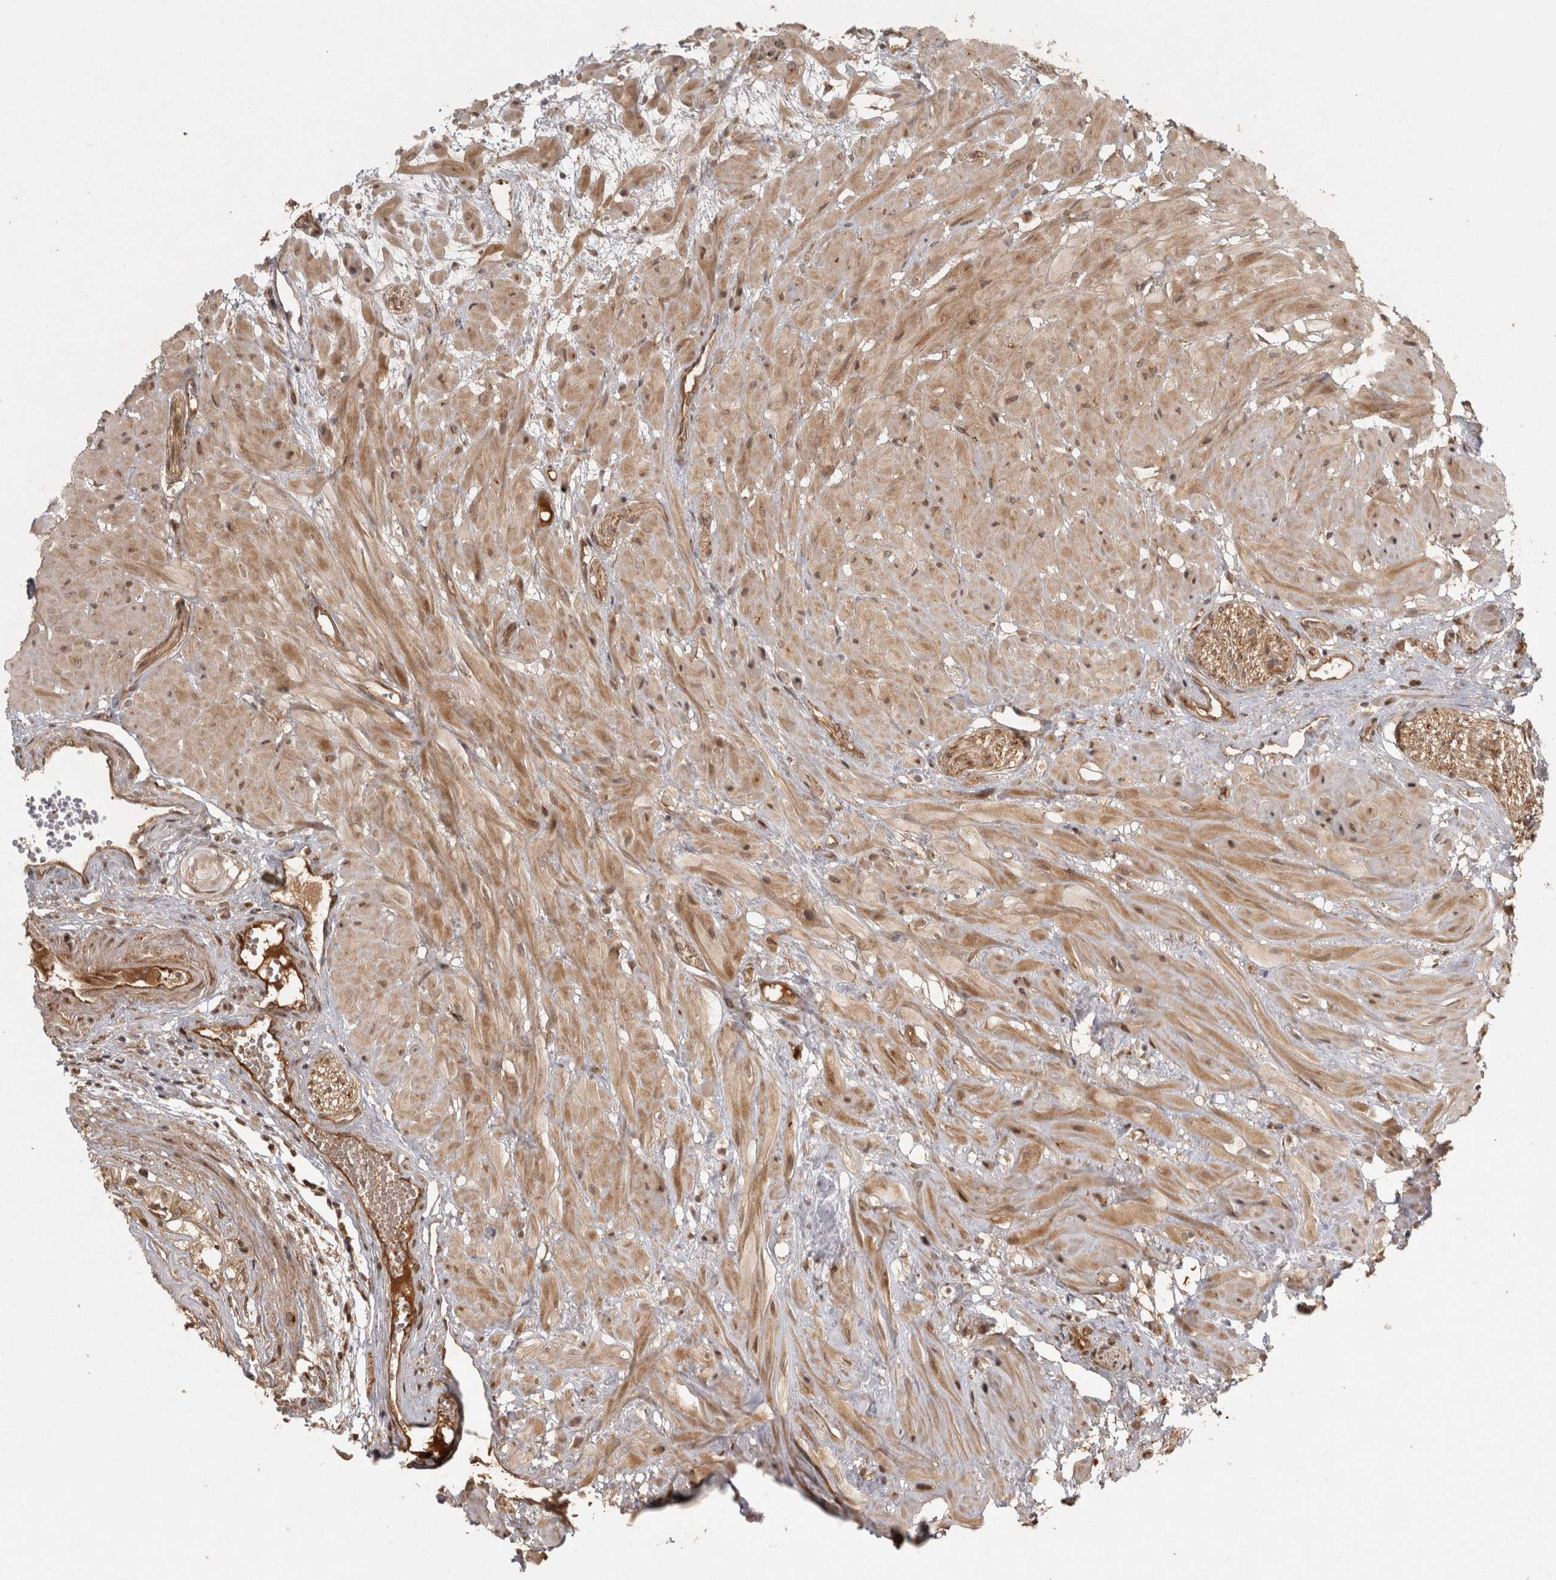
{"staining": {"intensity": "moderate", "quantity": ">75%", "location": "cytoplasmic/membranous"}, "tissue": "seminal vesicle", "cell_type": "Glandular cells", "image_type": "normal", "snomed": [{"axis": "morphology", "description": "Normal tissue, NOS"}, {"axis": "topography", "description": "Prostate"}, {"axis": "topography", "description": "Seminal veicle"}], "caption": "Moderate cytoplasmic/membranous expression for a protein is seen in about >75% of glandular cells of benign seminal vesicle using IHC.", "gene": "CAMSAP2", "patient": {"sex": "male", "age": 51}}